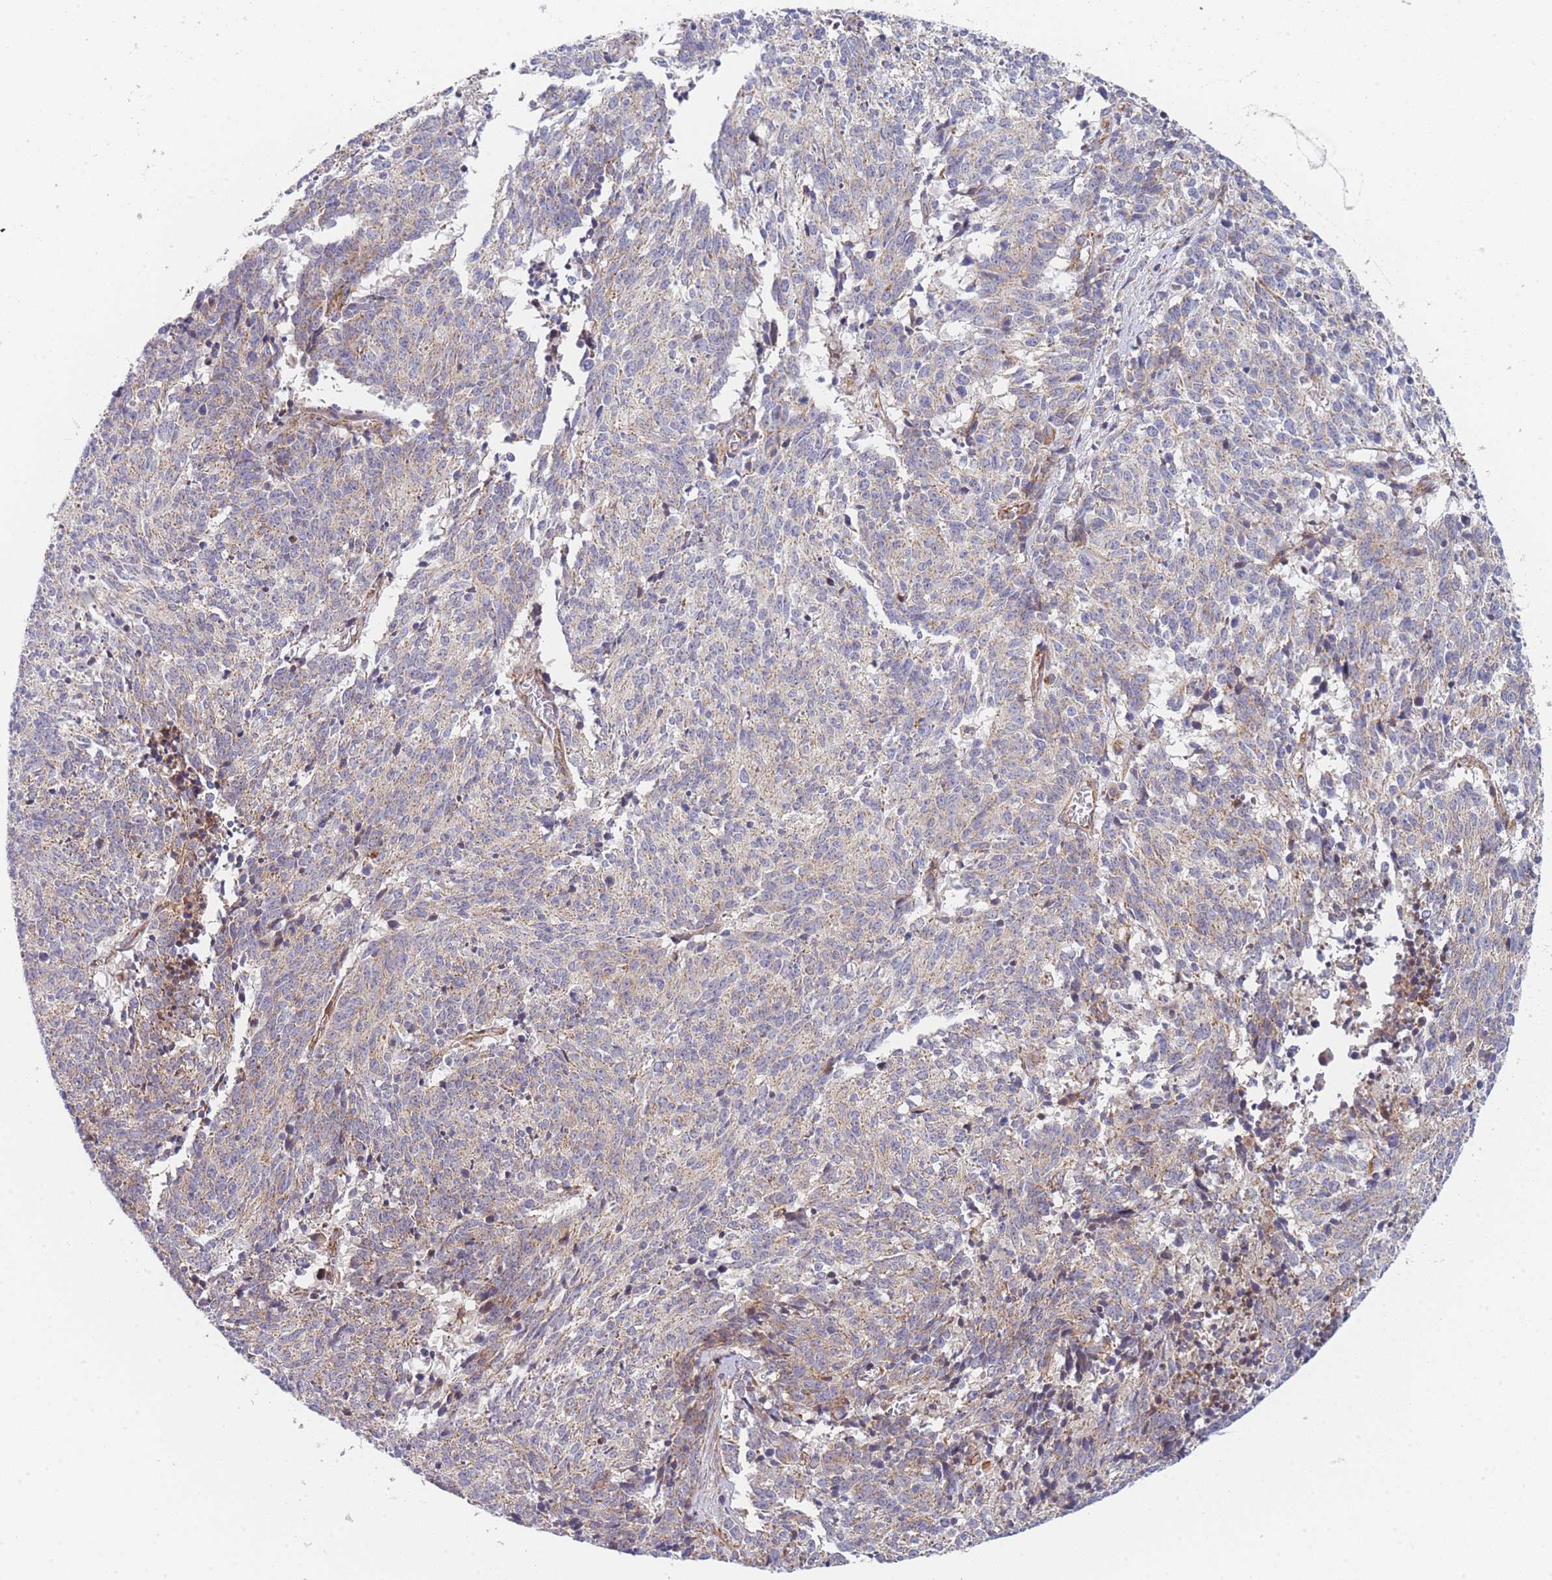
{"staining": {"intensity": "weak", "quantity": "25%-75%", "location": "cytoplasmic/membranous"}, "tissue": "cervical cancer", "cell_type": "Tumor cells", "image_type": "cancer", "snomed": [{"axis": "morphology", "description": "Squamous cell carcinoma, NOS"}, {"axis": "topography", "description": "Cervix"}], "caption": "Cervical squamous cell carcinoma stained for a protein (brown) reveals weak cytoplasmic/membranous positive staining in approximately 25%-75% of tumor cells.", "gene": "MTRES1", "patient": {"sex": "female", "age": 29}}